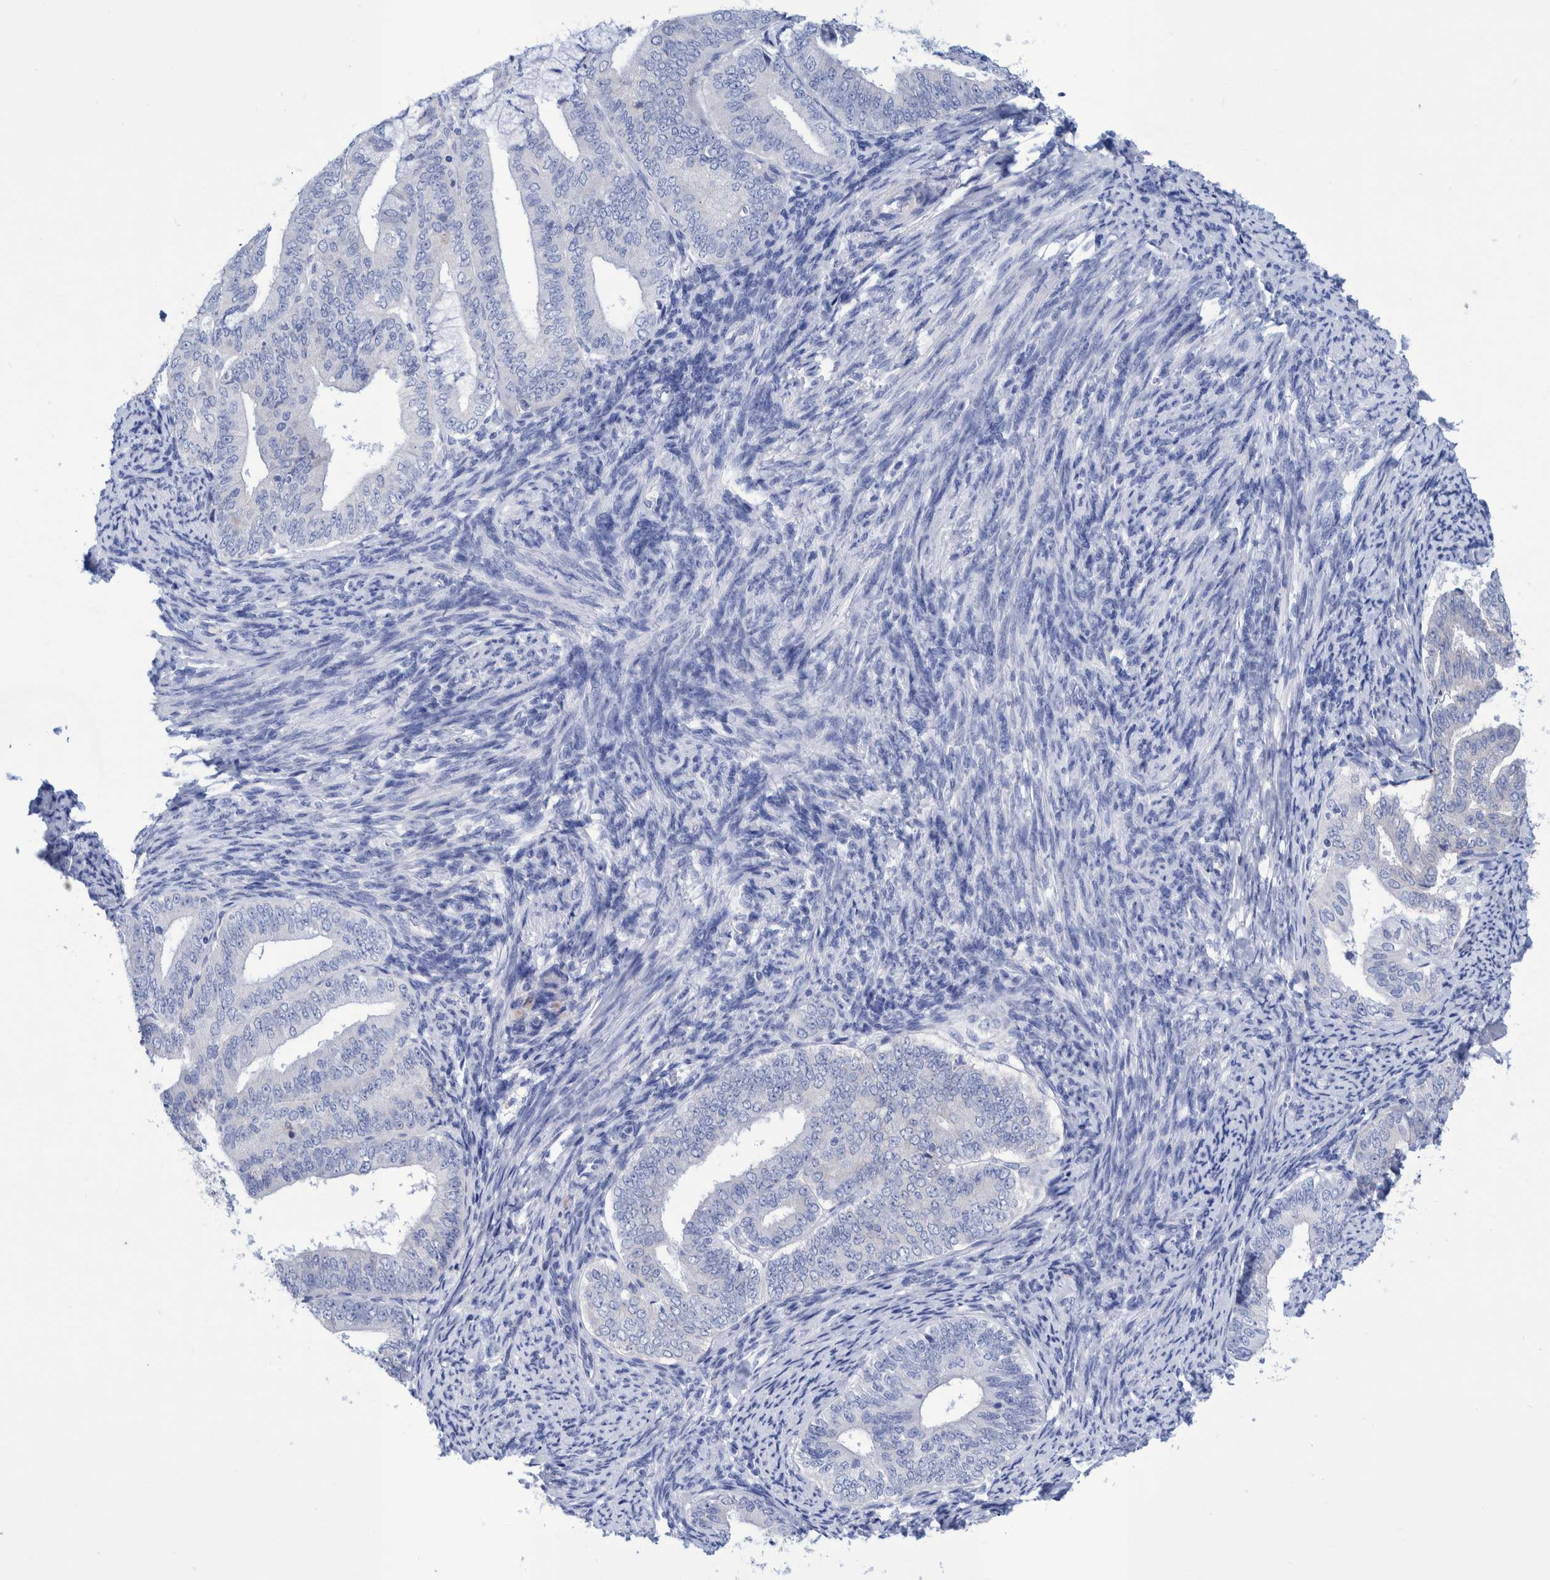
{"staining": {"intensity": "negative", "quantity": "none", "location": "none"}, "tissue": "endometrial cancer", "cell_type": "Tumor cells", "image_type": "cancer", "snomed": [{"axis": "morphology", "description": "Adenocarcinoma, NOS"}, {"axis": "topography", "description": "Endometrium"}], "caption": "The immunohistochemistry (IHC) histopathology image has no significant expression in tumor cells of endometrial adenocarcinoma tissue.", "gene": "PERP", "patient": {"sex": "female", "age": 63}}